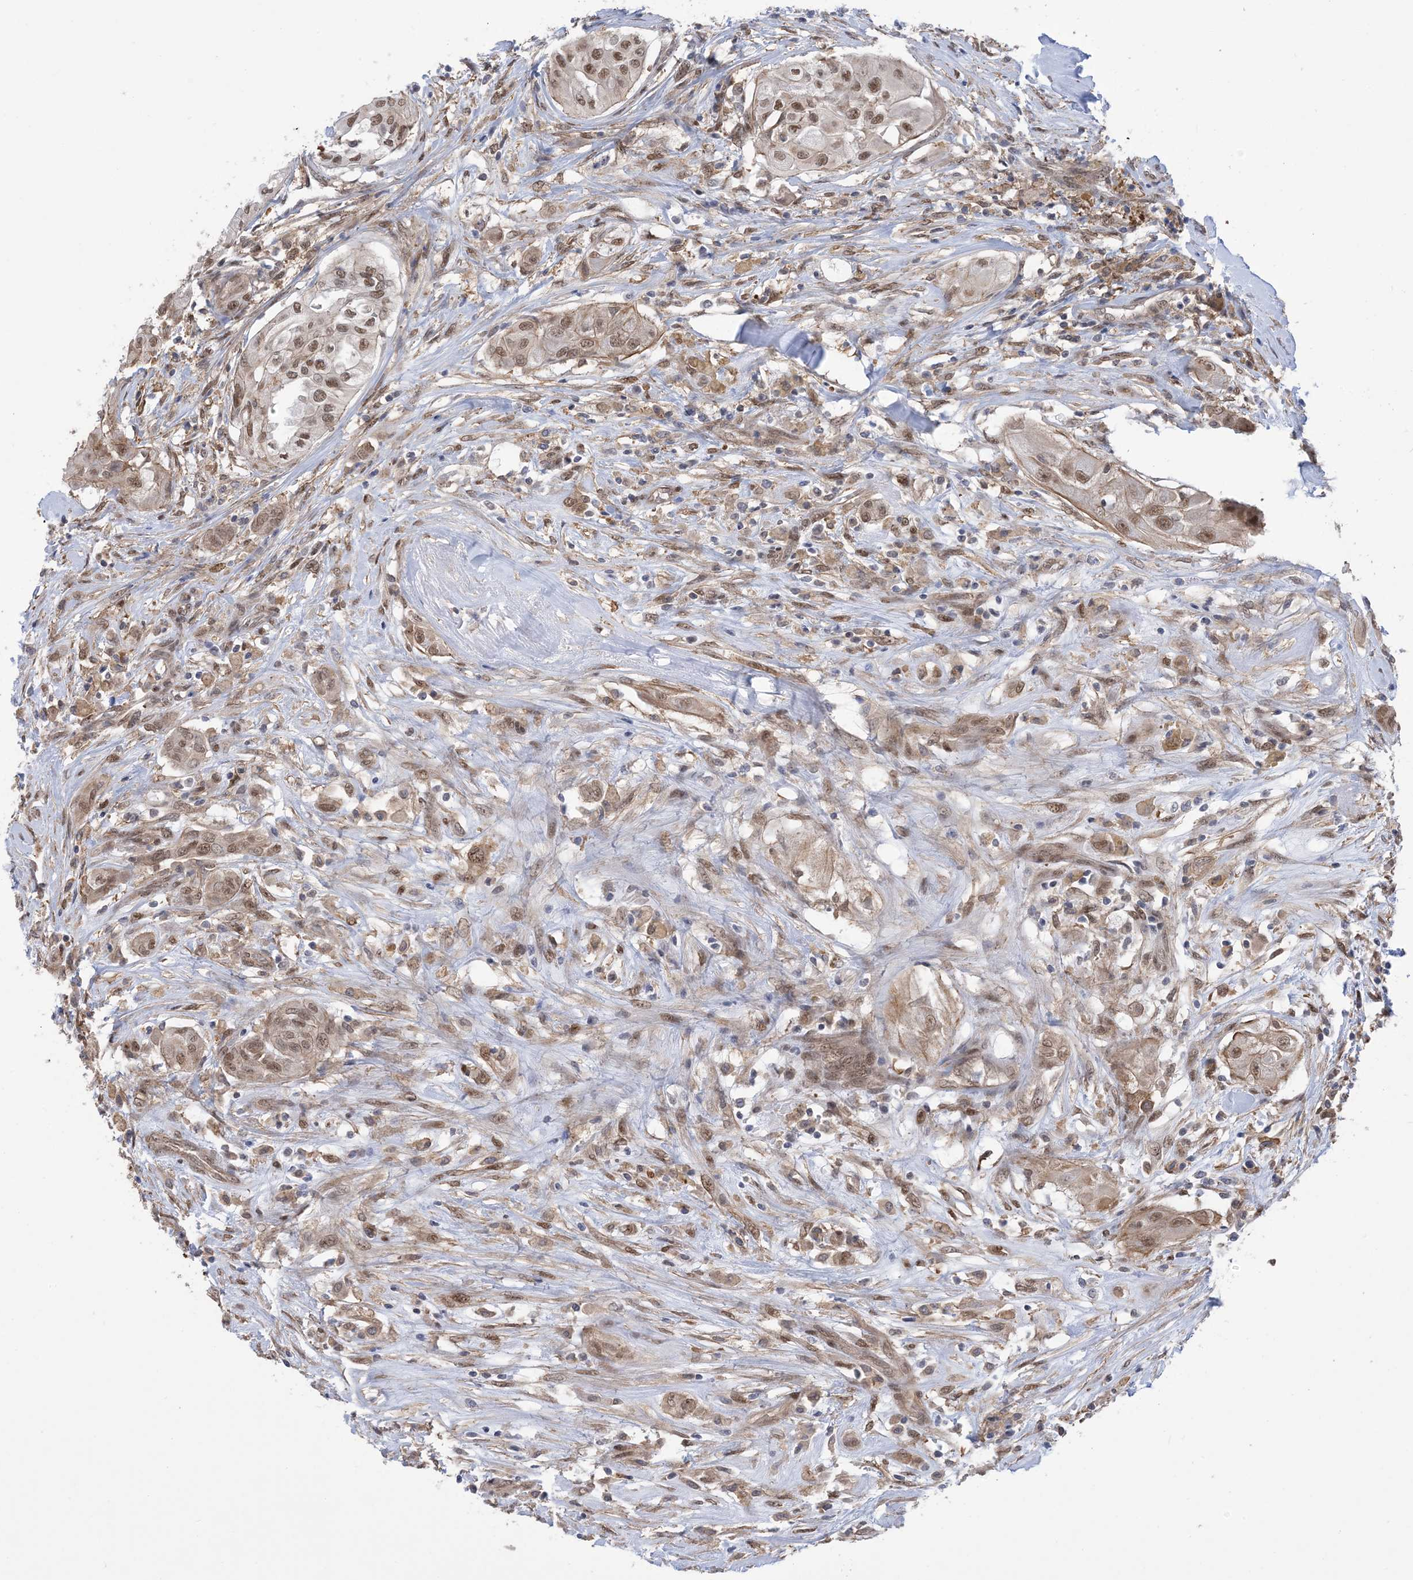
{"staining": {"intensity": "moderate", "quantity": ">75%", "location": "cytoplasmic/membranous,nuclear"}, "tissue": "thyroid cancer", "cell_type": "Tumor cells", "image_type": "cancer", "snomed": [{"axis": "morphology", "description": "Papillary adenocarcinoma, NOS"}, {"axis": "topography", "description": "Thyroid gland"}], "caption": "An image of papillary adenocarcinoma (thyroid) stained for a protein exhibits moderate cytoplasmic/membranous and nuclear brown staining in tumor cells. (Stains: DAB in brown, nuclei in blue, Microscopy: brightfield microscopy at high magnification).", "gene": "ZNF8", "patient": {"sex": "female", "age": 59}}